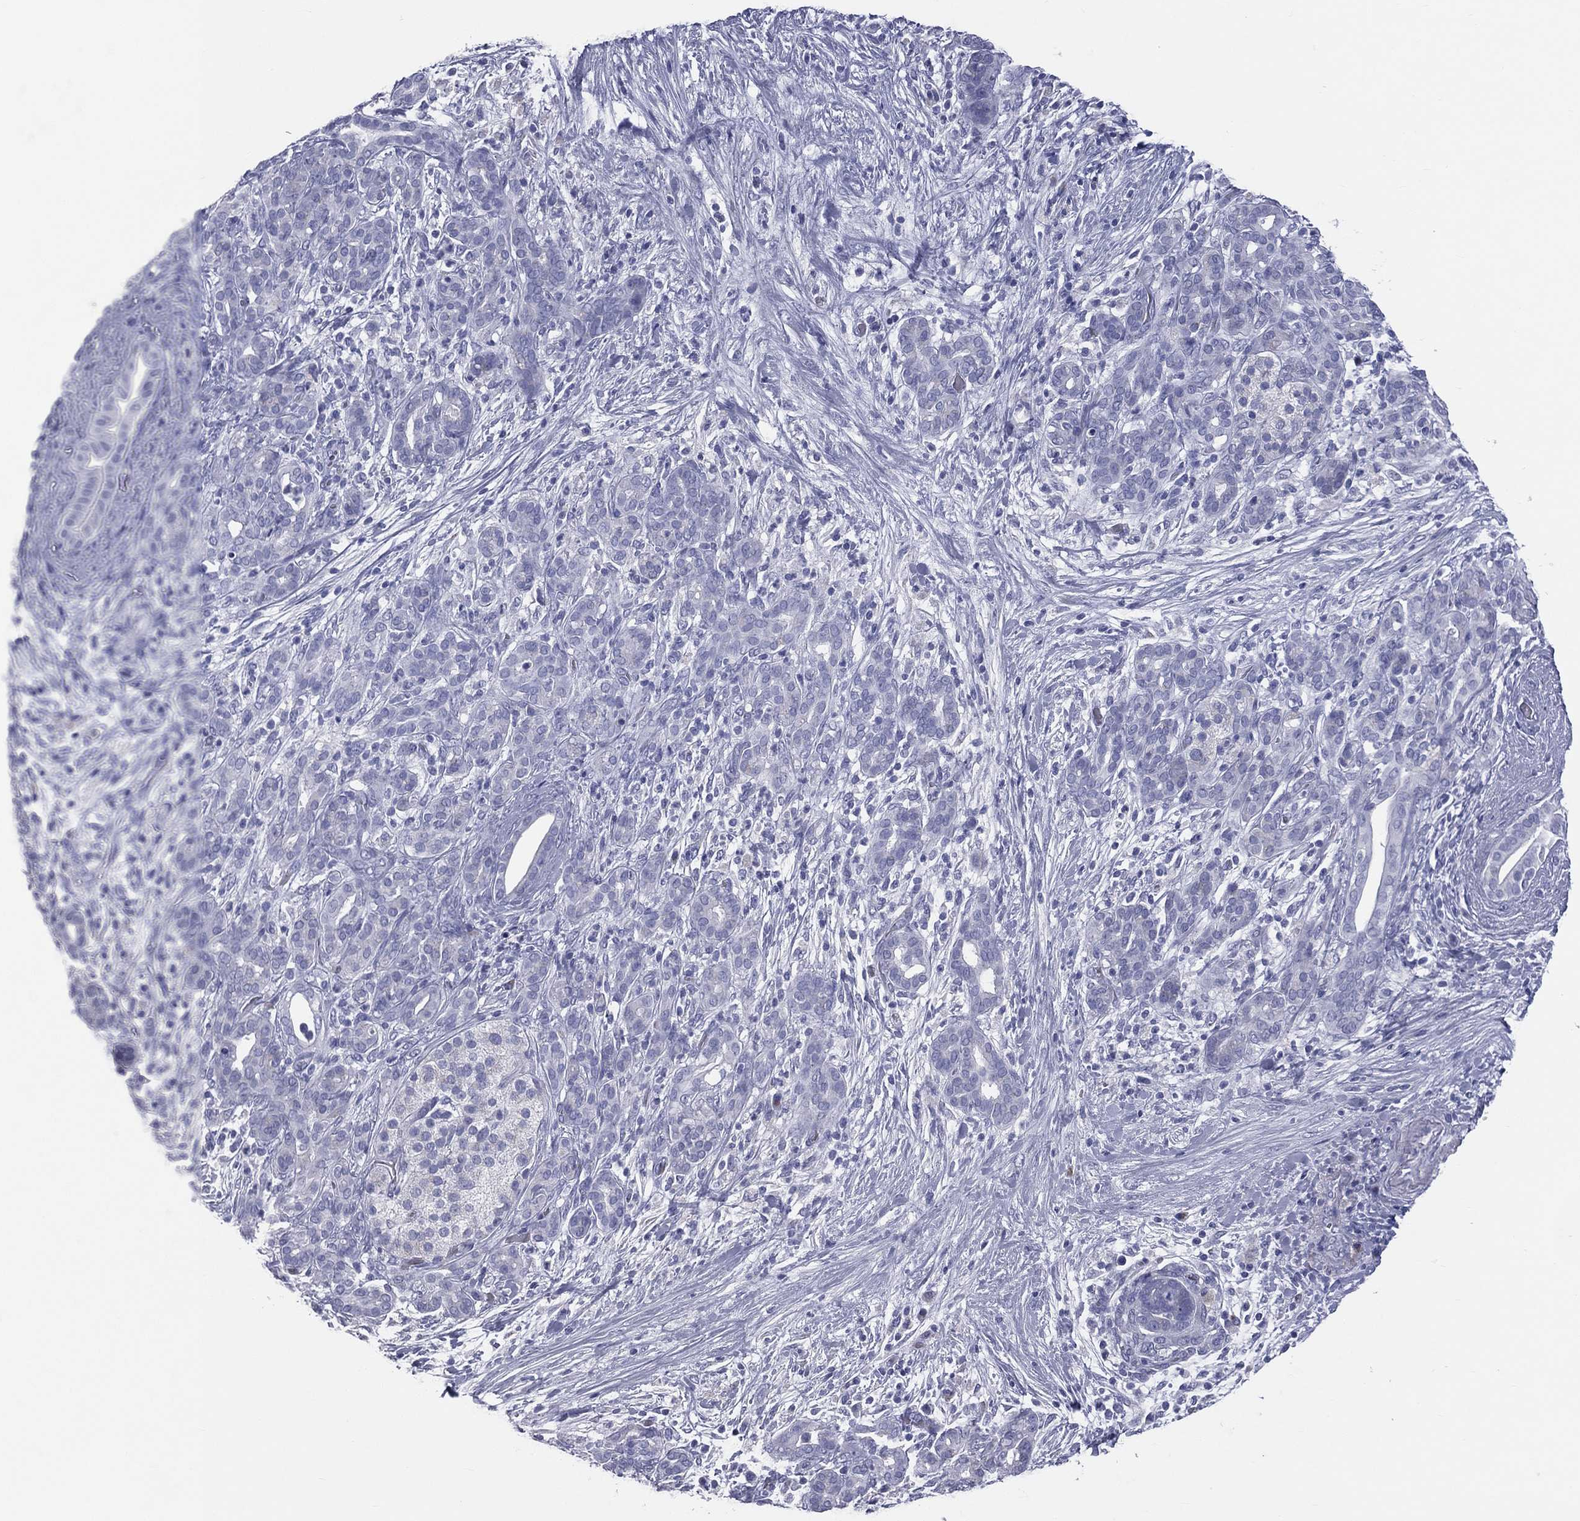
{"staining": {"intensity": "negative", "quantity": "none", "location": "none"}, "tissue": "pancreatic cancer", "cell_type": "Tumor cells", "image_type": "cancer", "snomed": [{"axis": "morphology", "description": "Adenocarcinoma, NOS"}, {"axis": "topography", "description": "Pancreas"}], "caption": "IHC of pancreatic adenocarcinoma demonstrates no expression in tumor cells.", "gene": "MLN", "patient": {"sex": "male", "age": 44}}